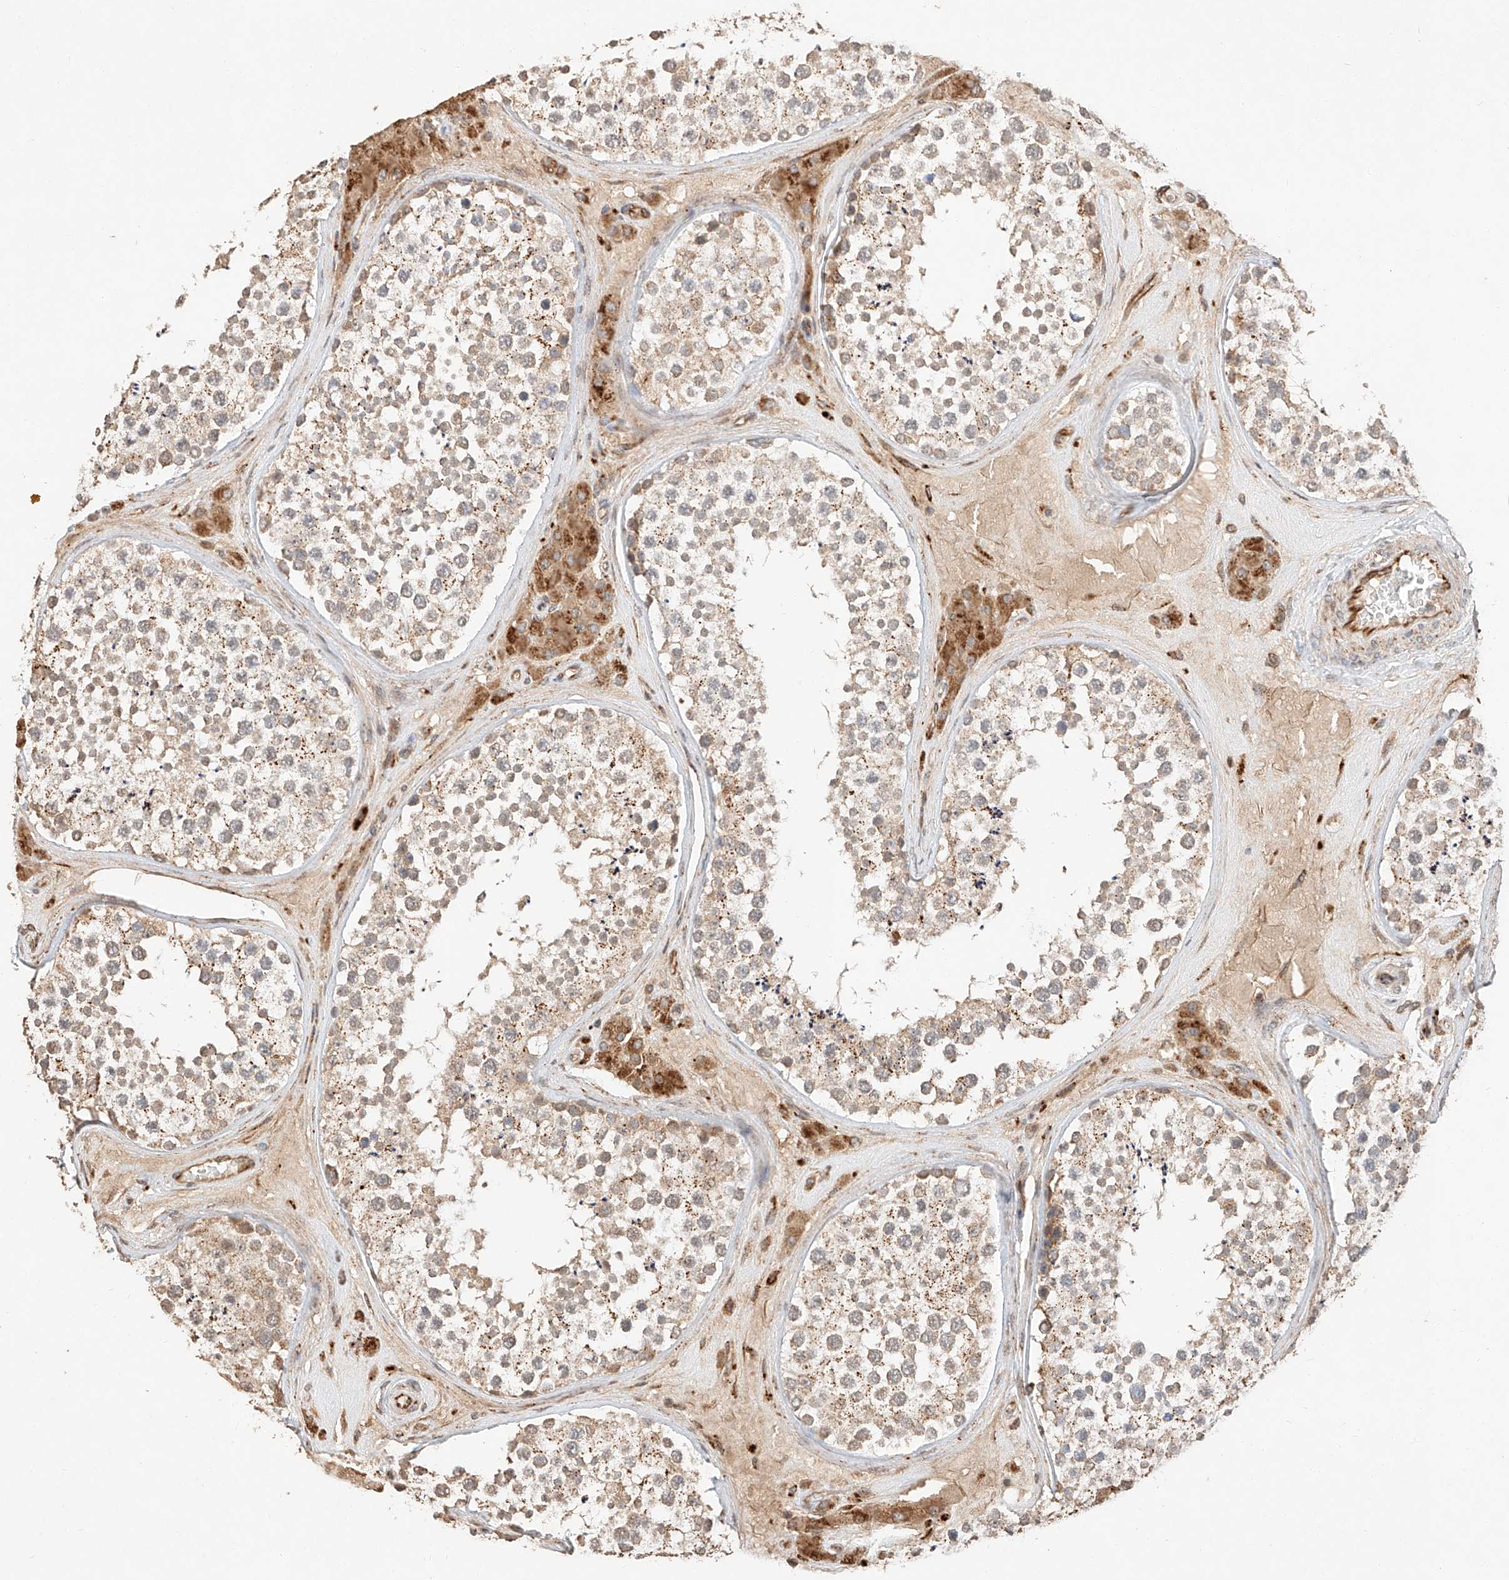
{"staining": {"intensity": "moderate", "quantity": "25%-75%", "location": "cytoplasmic/membranous"}, "tissue": "testis", "cell_type": "Cells in seminiferous ducts", "image_type": "normal", "snomed": [{"axis": "morphology", "description": "Normal tissue, NOS"}, {"axis": "topography", "description": "Testis"}], "caption": "Protein positivity by immunohistochemistry reveals moderate cytoplasmic/membranous staining in about 25%-75% of cells in seminiferous ducts in unremarkable testis. The protein is stained brown, and the nuclei are stained in blue (DAB (3,3'-diaminobenzidine) IHC with brightfield microscopy, high magnification).", "gene": "SUSD6", "patient": {"sex": "male", "age": 46}}